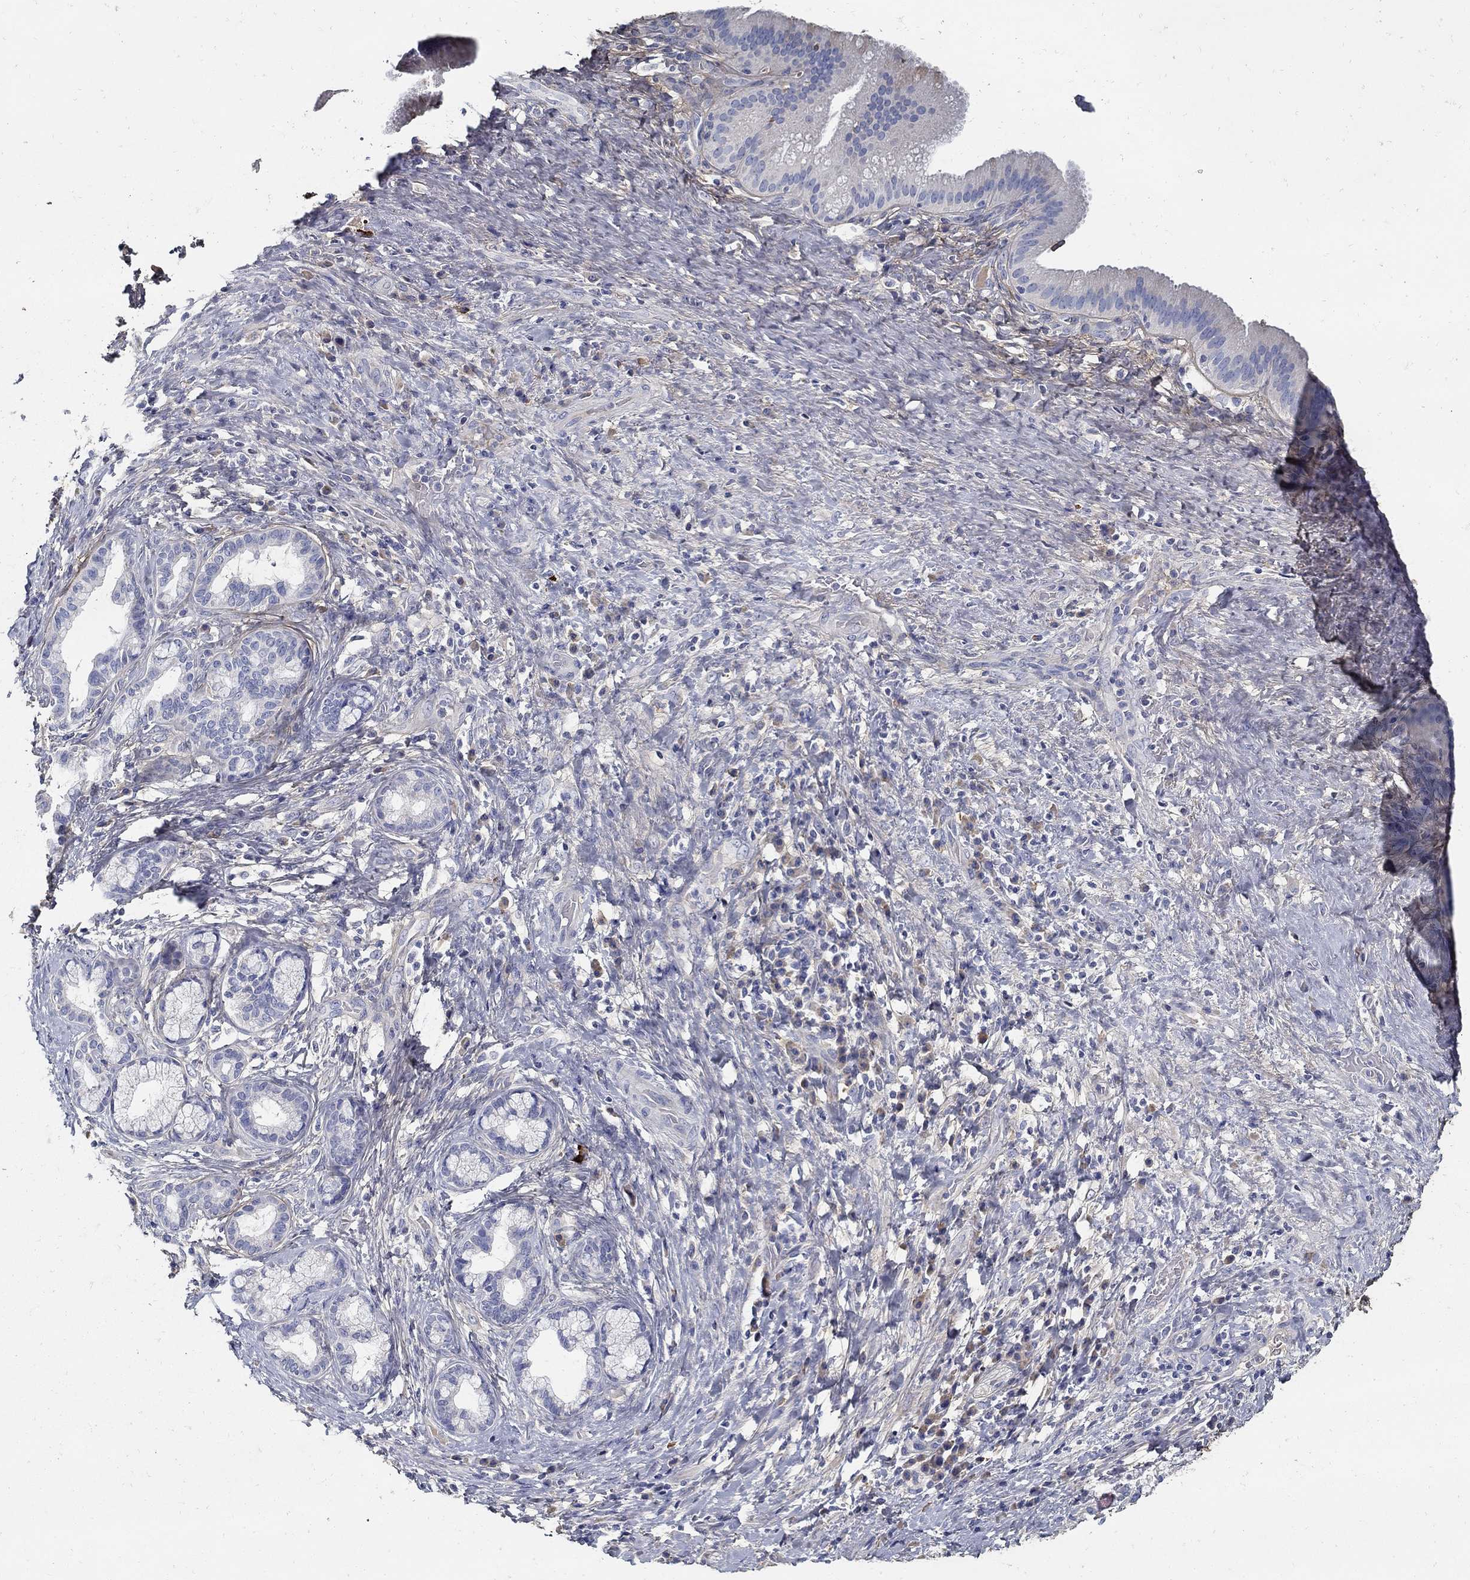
{"staining": {"intensity": "negative", "quantity": "none", "location": "none"}, "tissue": "liver cancer", "cell_type": "Tumor cells", "image_type": "cancer", "snomed": [{"axis": "morphology", "description": "Cholangiocarcinoma"}, {"axis": "topography", "description": "Liver"}], "caption": "IHC of human liver cancer (cholangiocarcinoma) displays no expression in tumor cells.", "gene": "TGFBI", "patient": {"sex": "female", "age": 73}}